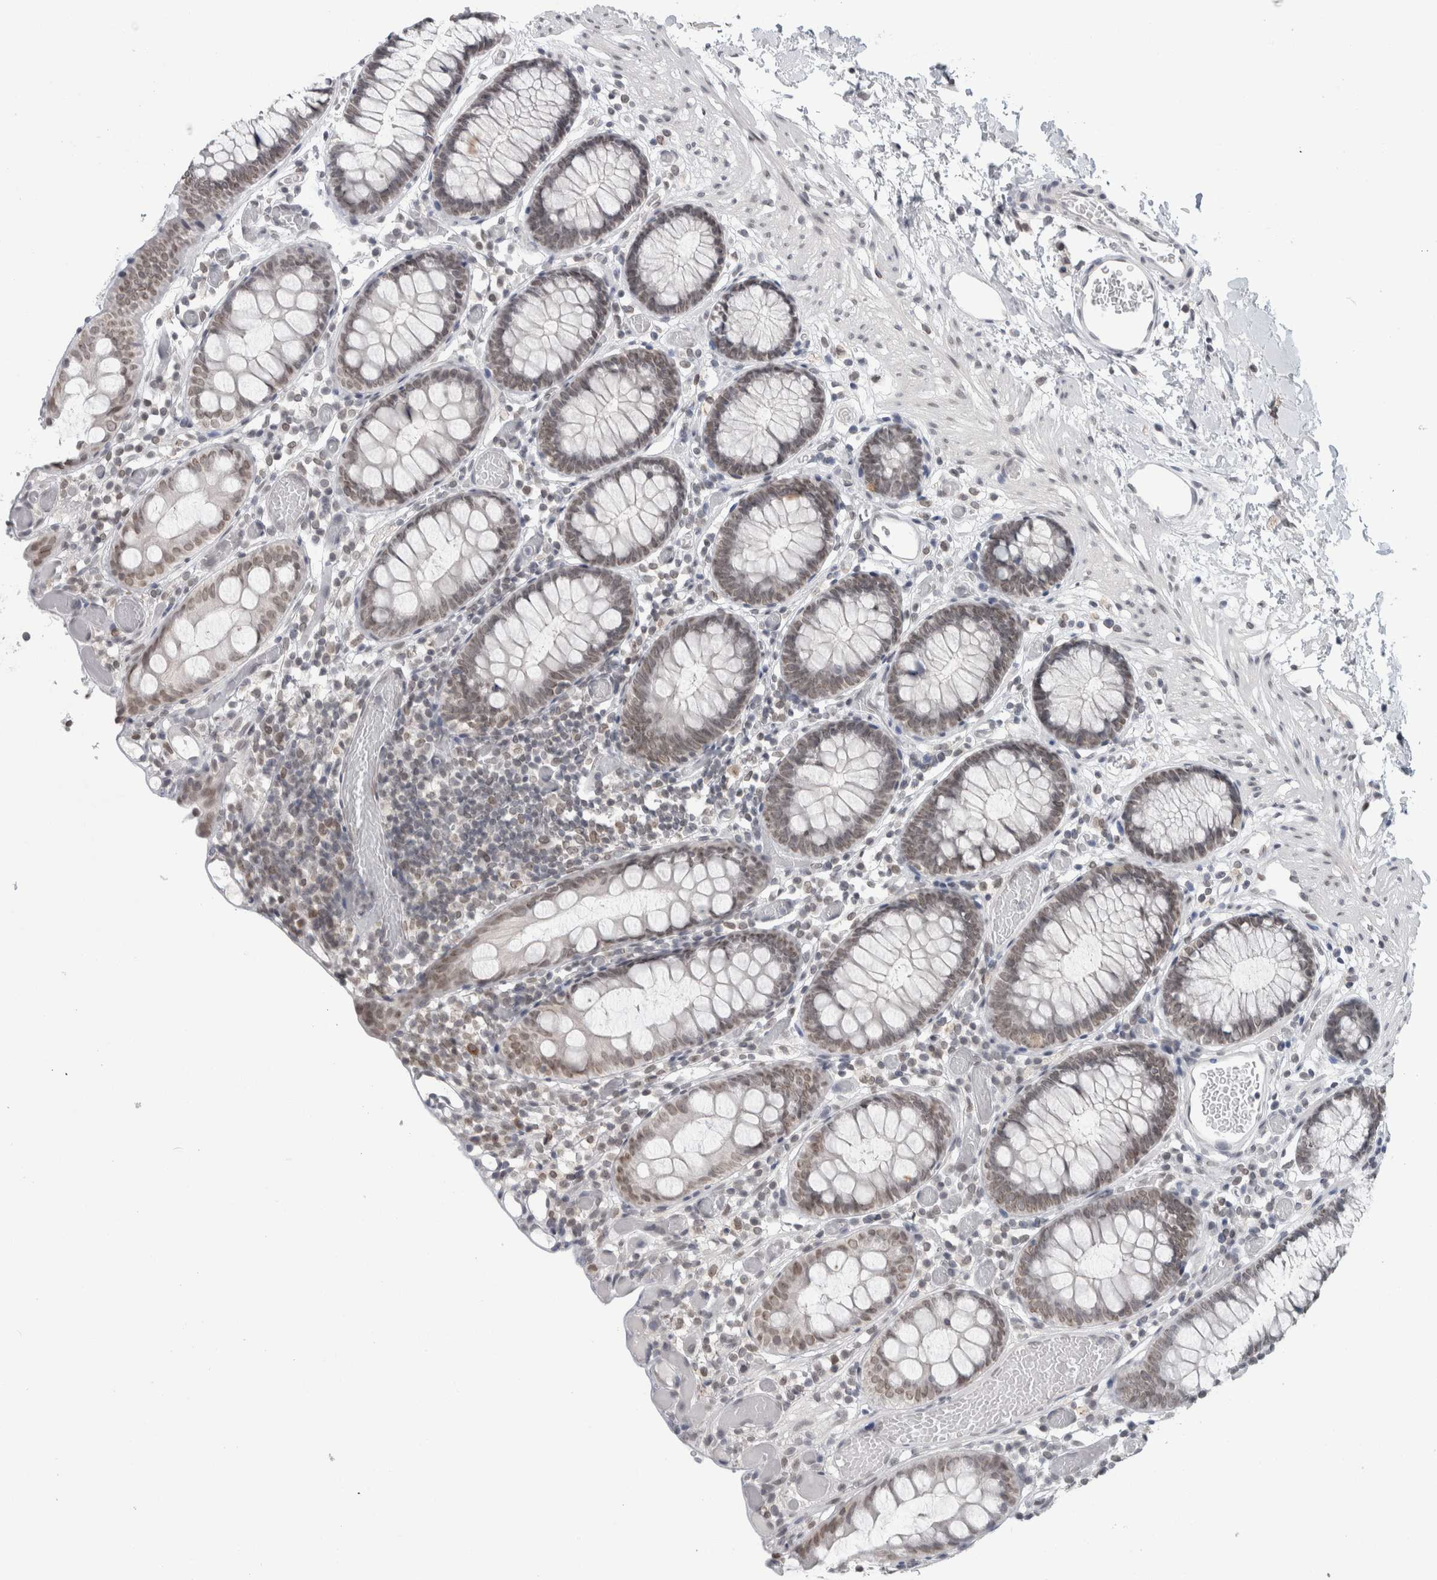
{"staining": {"intensity": "weak", "quantity": ">75%", "location": "cytoplasmic/membranous,nuclear"}, "tissue": "colon", "cell_type": "Endothelial cells", "image_type": "normal", "snomed": [{"axis": "morphology", "description": "Normal tissue, NOS"}, {"axis": "topography", "description": "Colon"}], "caption": "Colon stained for a protein (brown) displays weak cytoplasmic/membranous,nuclear positive expression in approximately >75% of endothelial cells.", "gene": "ZNF770", "patient": {"sex": "male", "age": 14}}